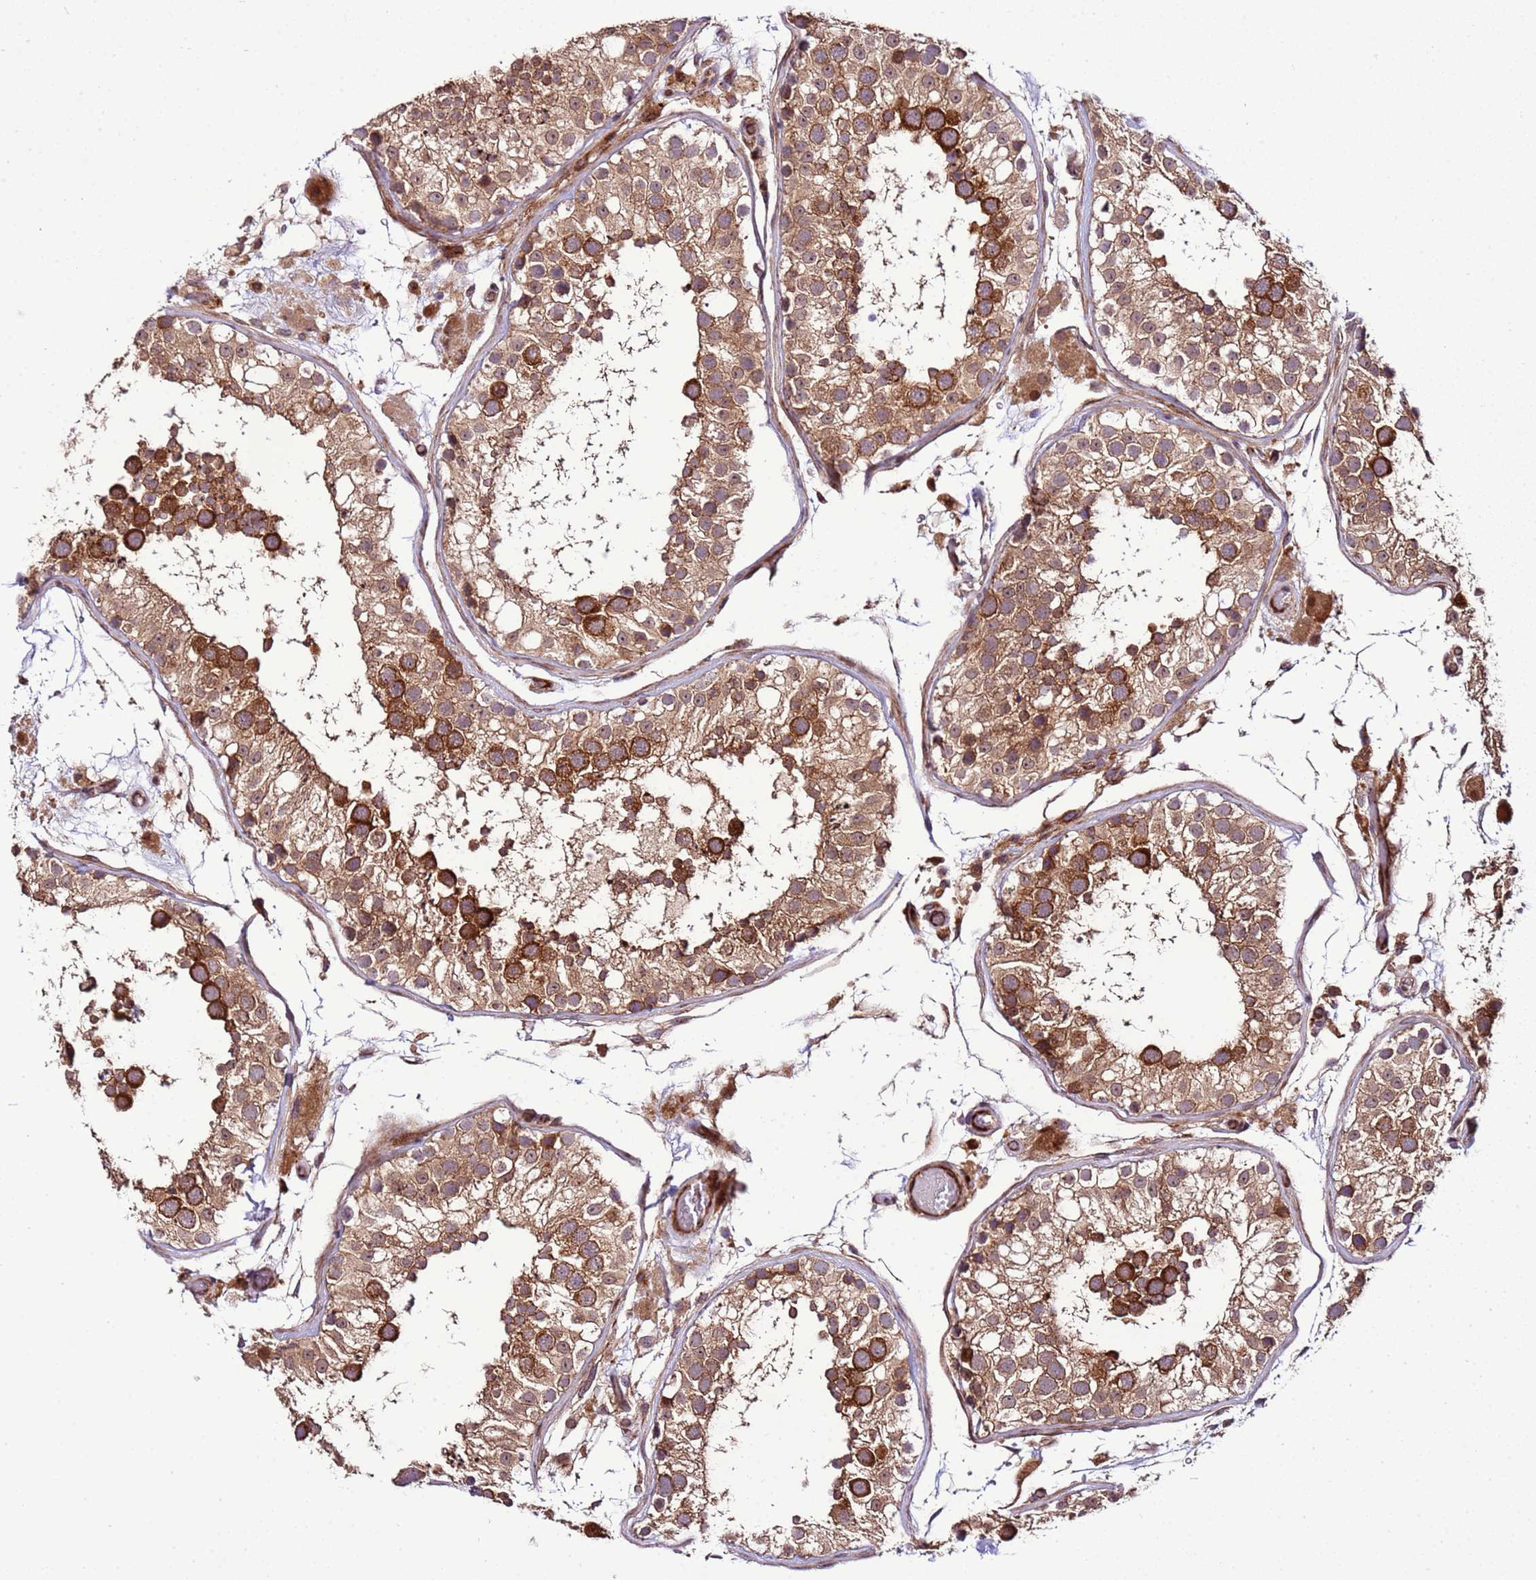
{"staining": {"intensity": "strong", "quantity": ">75%", "location": "cytoplasmic/membranous"}, "tissue": "testis", "cell_type": "Cells in seminiferous ducts", "image_type": "normal", "snomed": [{"axis": "morphology", "description": "Normal tissue, NOS"}, {"axis": "topography", "description": "Testis"}], "caption": "Protein analysis of benign testis shows strong cytoplasmic/membranous positivity in about >75% of cells in seminiferous ducts. (Stains: DAB in brown, nuclei in blue, Microscopy: brightfield microscopy at high magnification).", "gene": "ZNF624", "patient": {"sex": "male", "age": 26}}